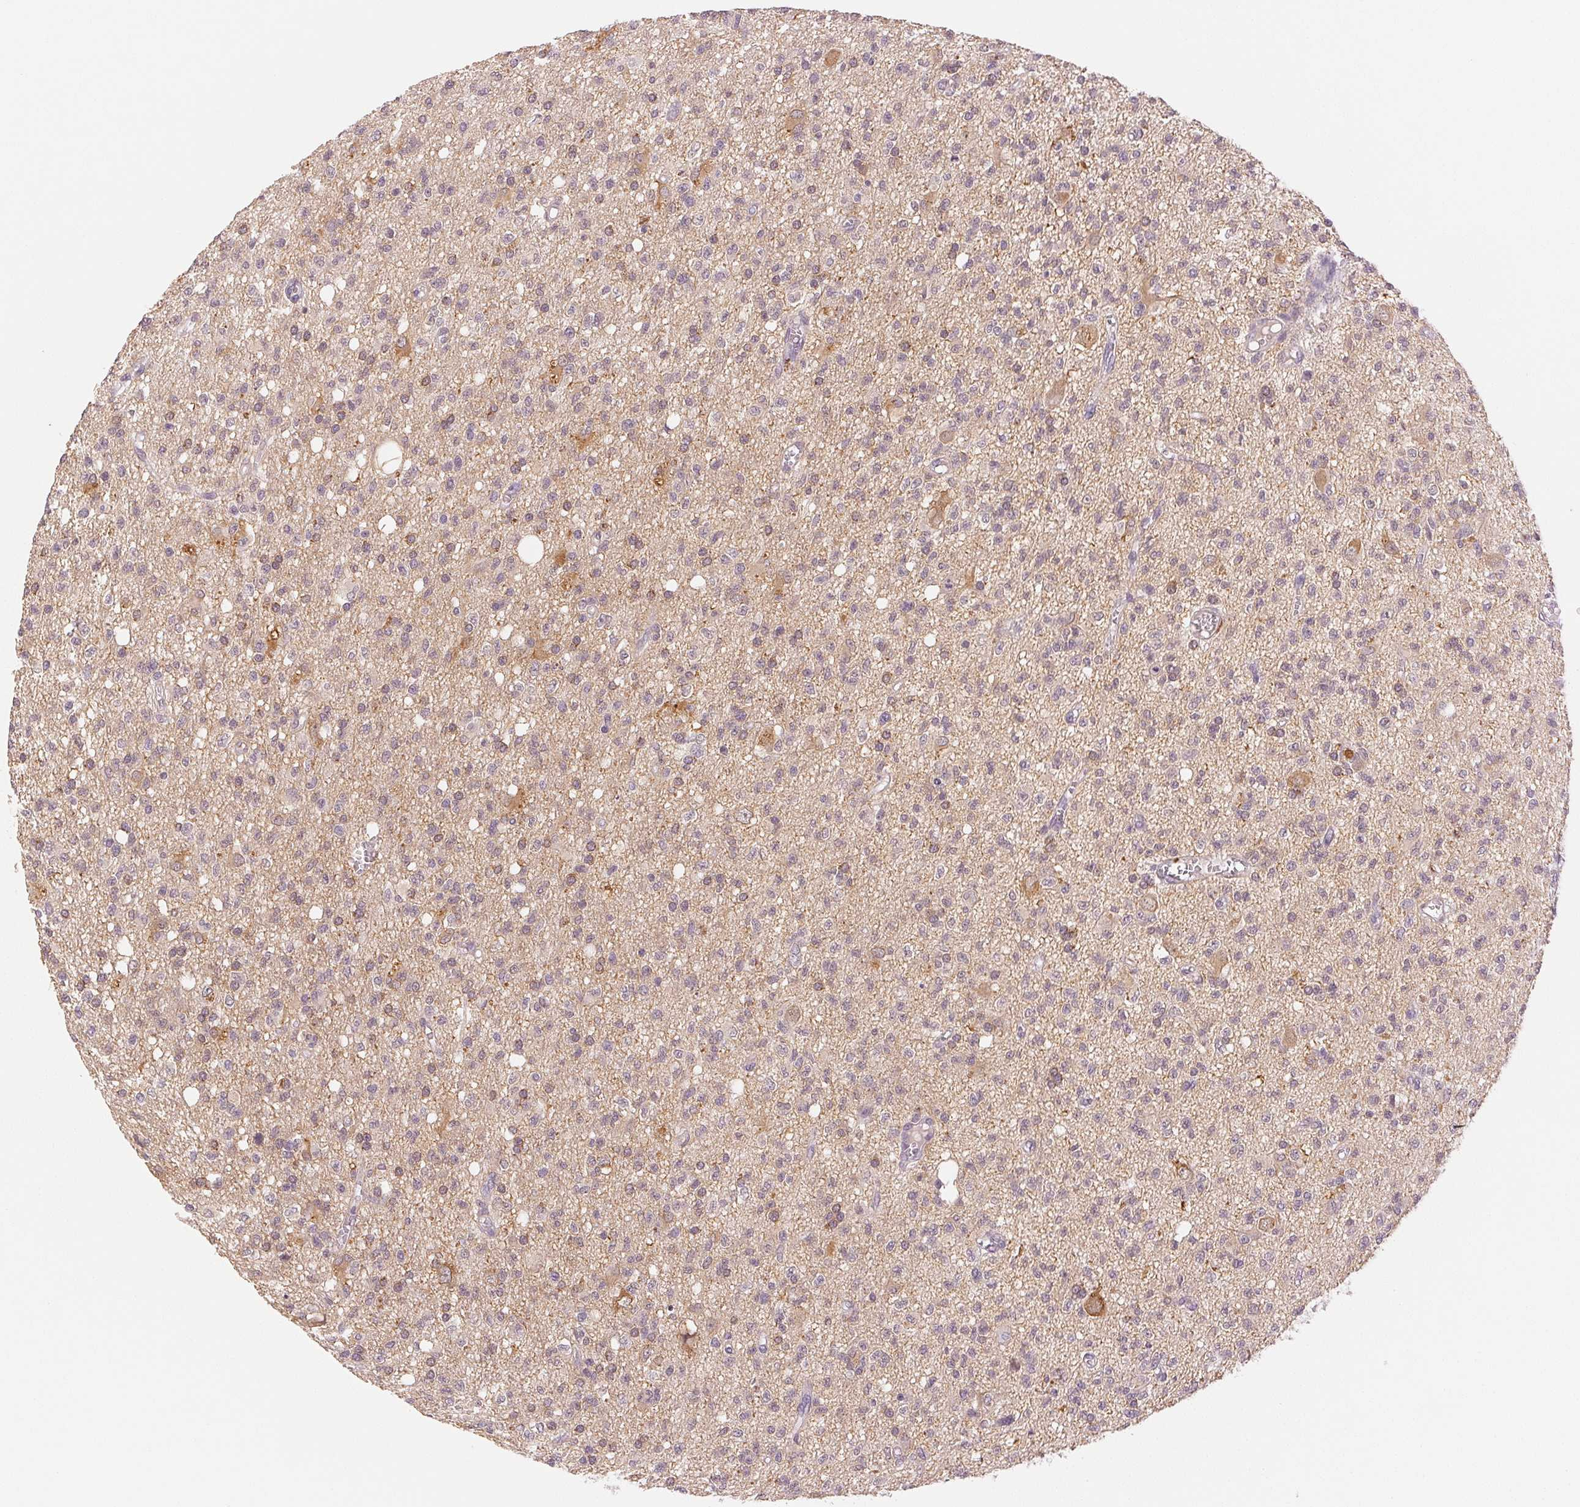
{"staining": {"intensity": "weak", "quantity": "<25%", "location": "cytoplasmic/membranous"}, "tissue": "glioma", "cell_type": "Tumor cells", "image_type": "cancer", "snomed": [{"axis": "morphology", "description": "Glioma, malignant, Low grade"}, {"axis": "topography", "description": "Brain"}], "caption": "The IHC histopathology image has no significant expression in tumor cells of glioma tissue.", "gene": "MAP1LC3A", "patient": {"sex": "male", "age": 64}}